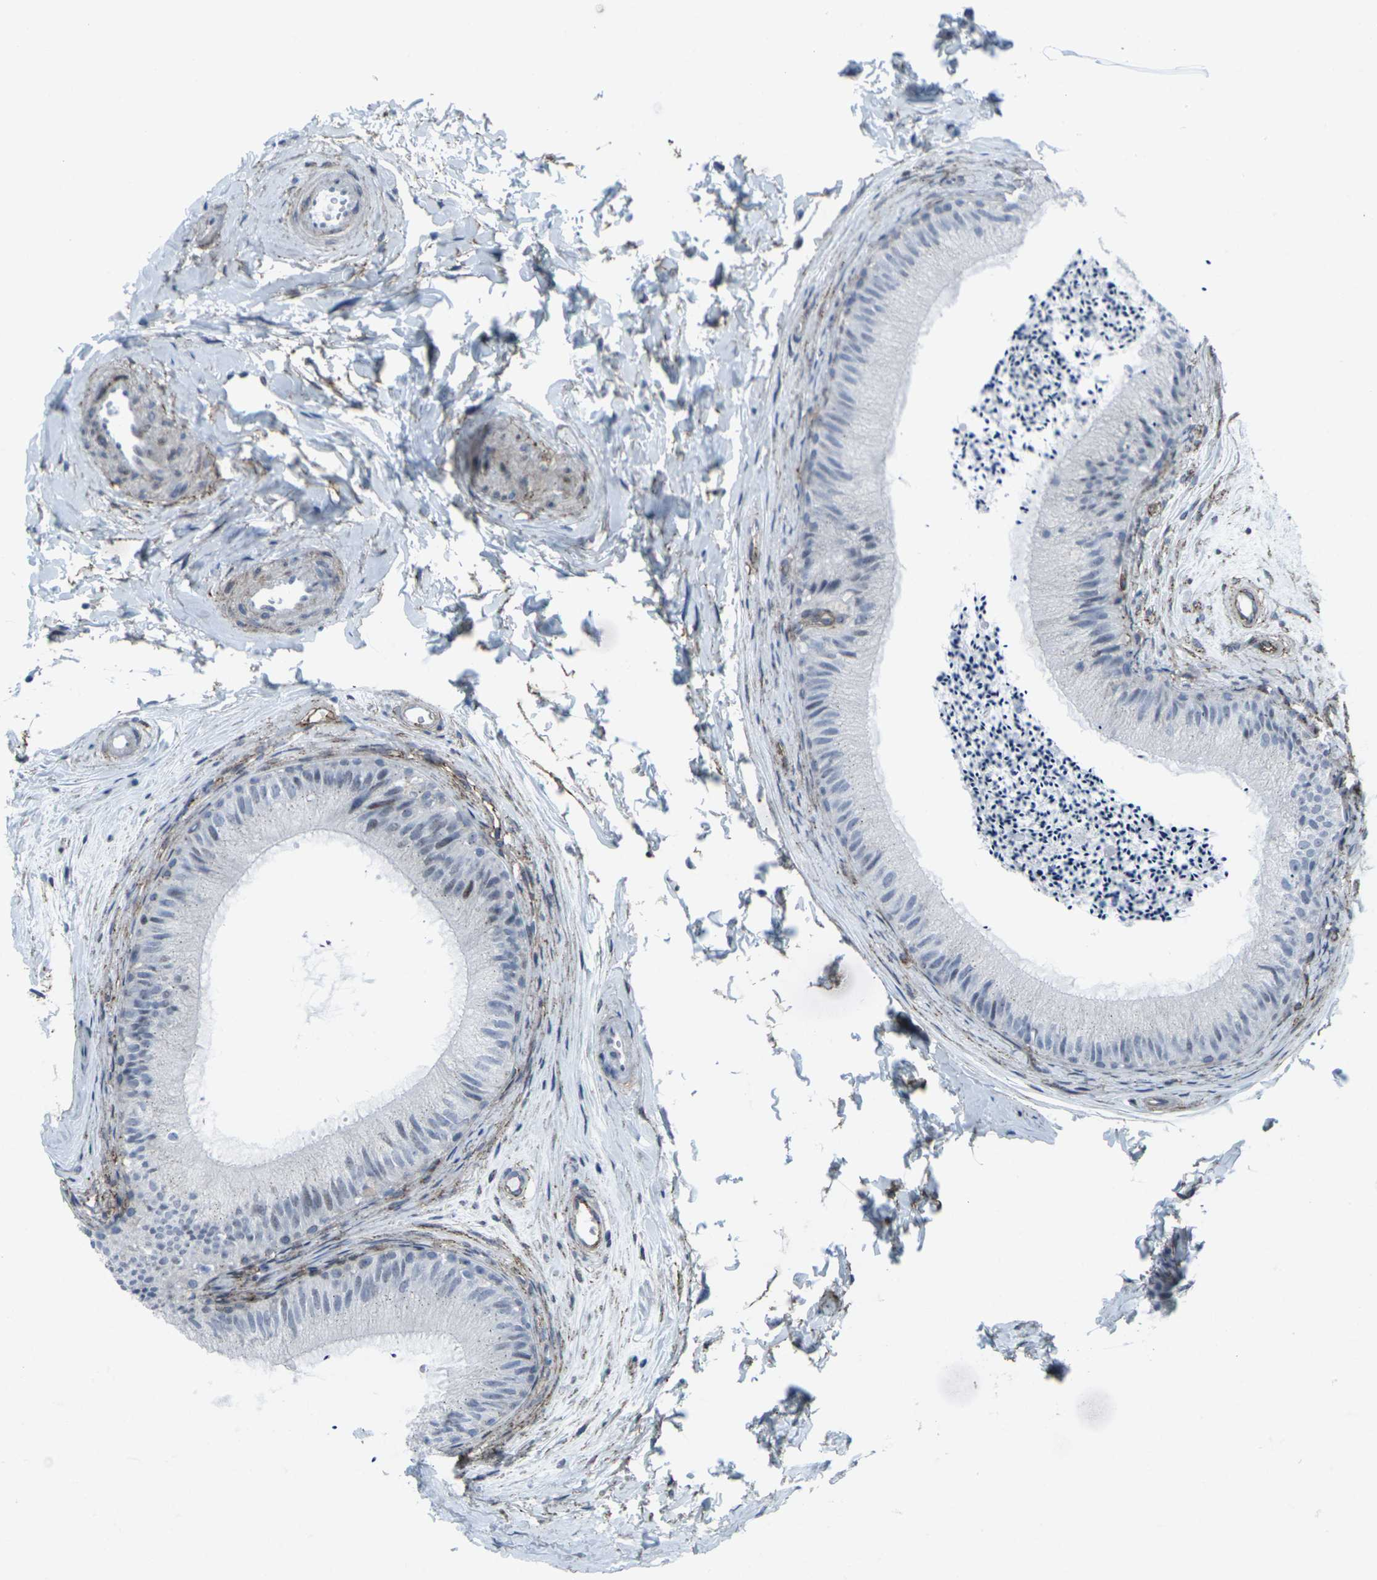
{"staining": {"intensity": "negative", "quantity": "none", "location": "none"}, "tissue": "epididymis", "cell_type": "Glandular cells", "image_type": "normal", "snomed": [{"axis": "morphology", "description": "Normal tissue, NOS"}, {"axis": "topography", "description": "Epididymis"}], "caption": "IHC image of unremarkable epididymis: epididymis stained with DAB shows no significant protein positivity in glandular cells.", "gene": "CDH11", "patient": {"sex": "male", "age": 56}}